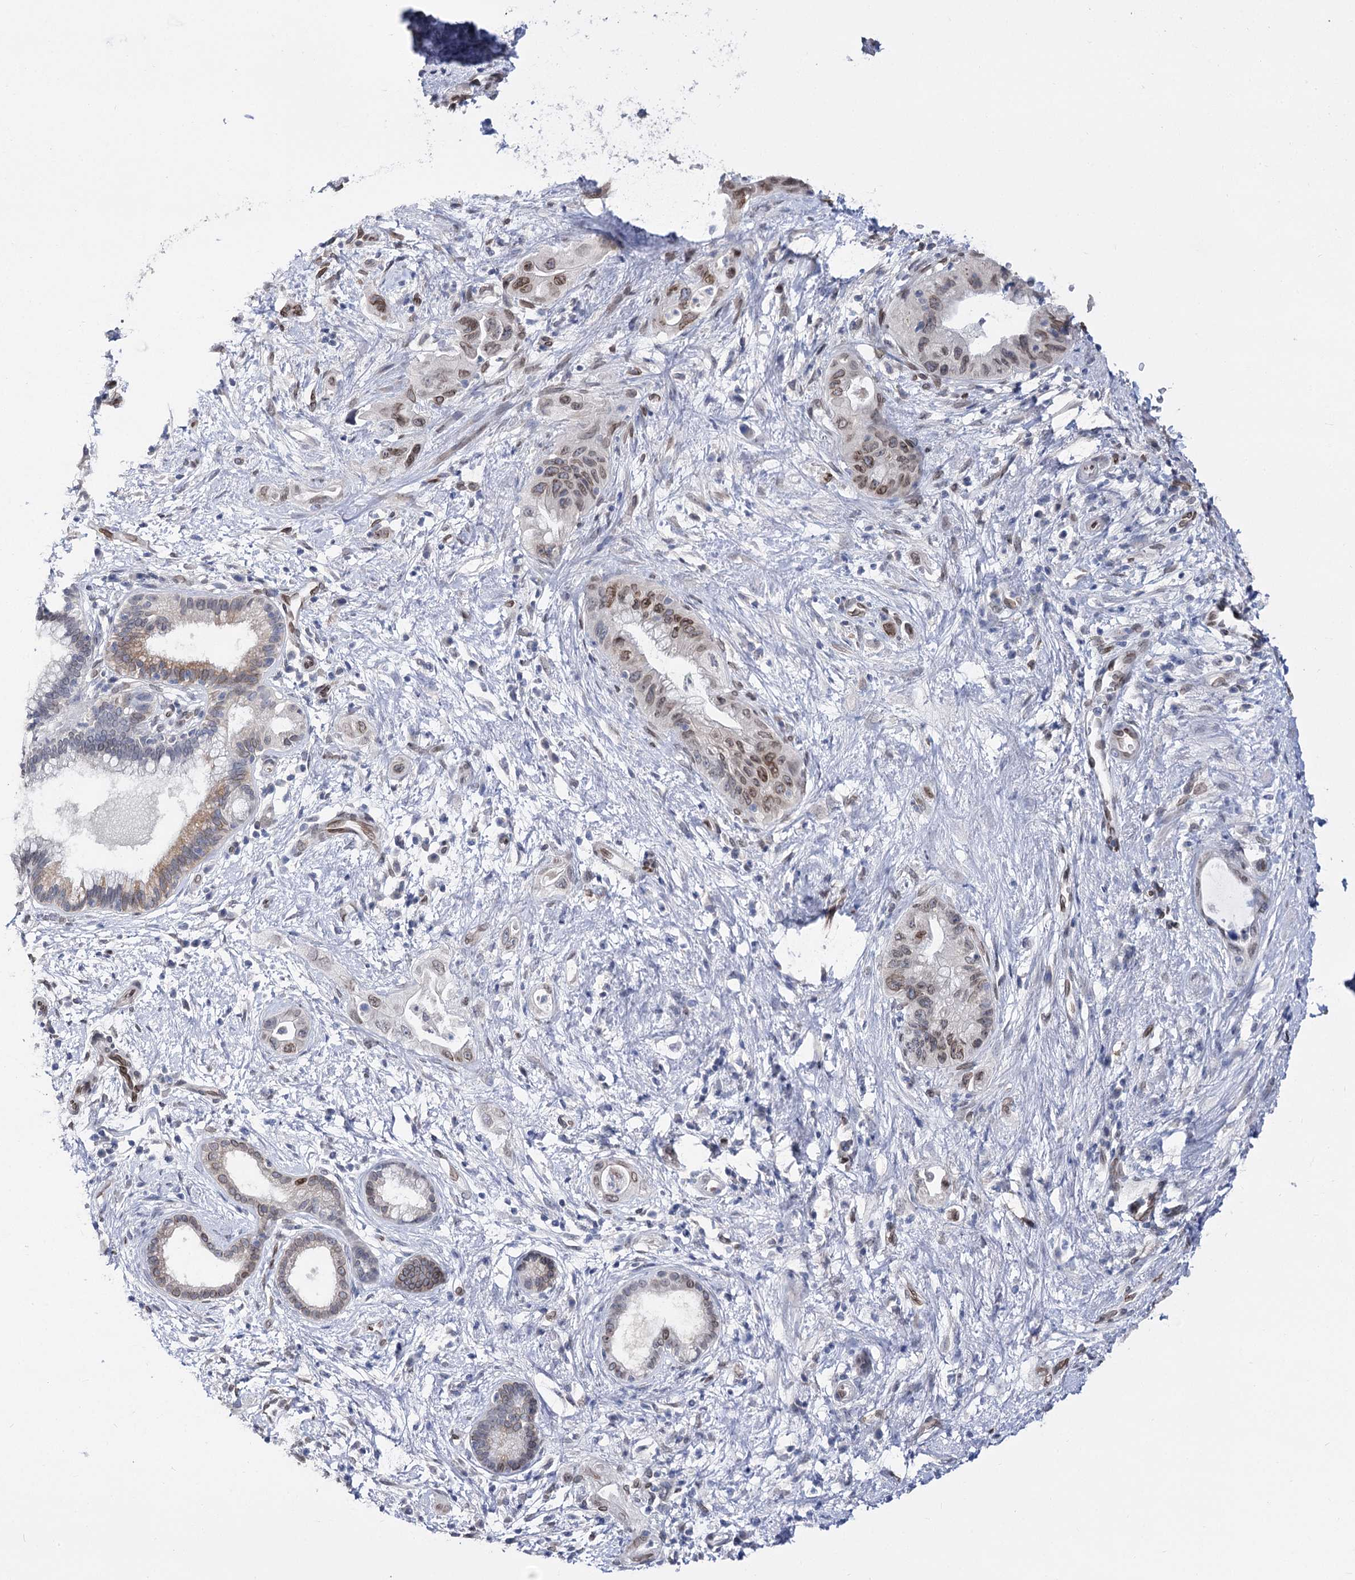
{"staining": {"intensity": "moderate", "quantity": "25%-75%", "location": "cytoplasmic/membranous,nuclear"}, "tissue": "pancreatic cancer", "cell_type": "Tumor cells", "image_type": "cancer", "snomed": [{"axis": "morphology", "description": "Adenocarcinoma, NOS"}, {"axis": "topography", "description": "Pancreas"}], "caption": "Human pancreatic cancer stained with a protein marker displays moderate staining in tumor cells.", "gene": "TMEM201", "patient": {"sex": "female", "age": 73}}